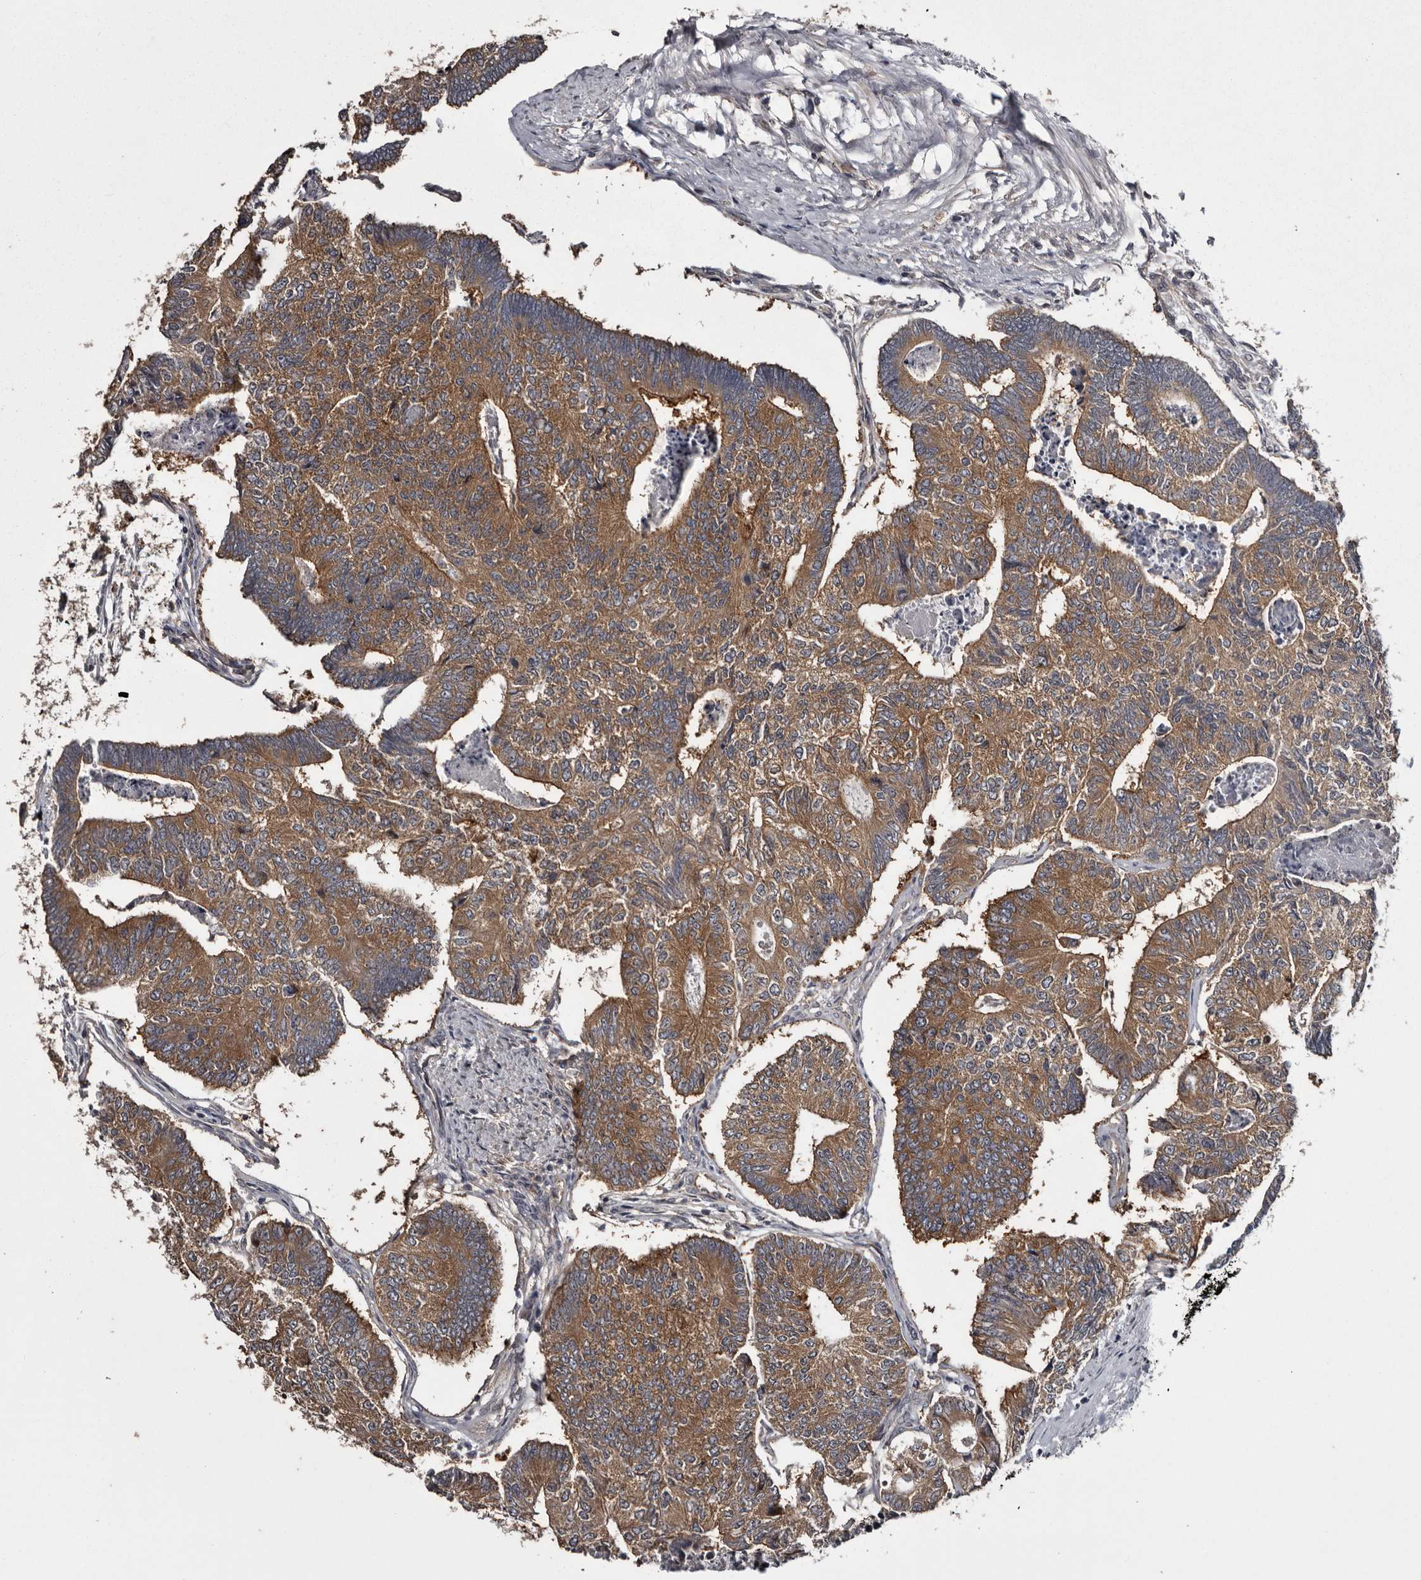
{"staining": {"intensity": "moderate", "quantity": ">75%", "location": "cytoplasmic/membranous"}, "tissue": "colorectal cancer", "cell_type": "Tumor cells", "image_type": "cancer", "snomed": [{"axis": "morphology", "description": "Adenocarcinoma, NOS"}, {"axis": "topography", "description": "Colon"}], "caption": "Colorectal adenocarcinoma was stained to show a protein in brown. There is medium levels of moderate cytoplasmic/membranous expression in about >75% of tumor cells. (Stains: DAB (3,3'-diaminobenzidine) in brown, nuclei in blue, Microscopy: brightfield microscopy at high magnification).", "gene": "DARS1", "patient": {"sex": "female", "age": 67}}